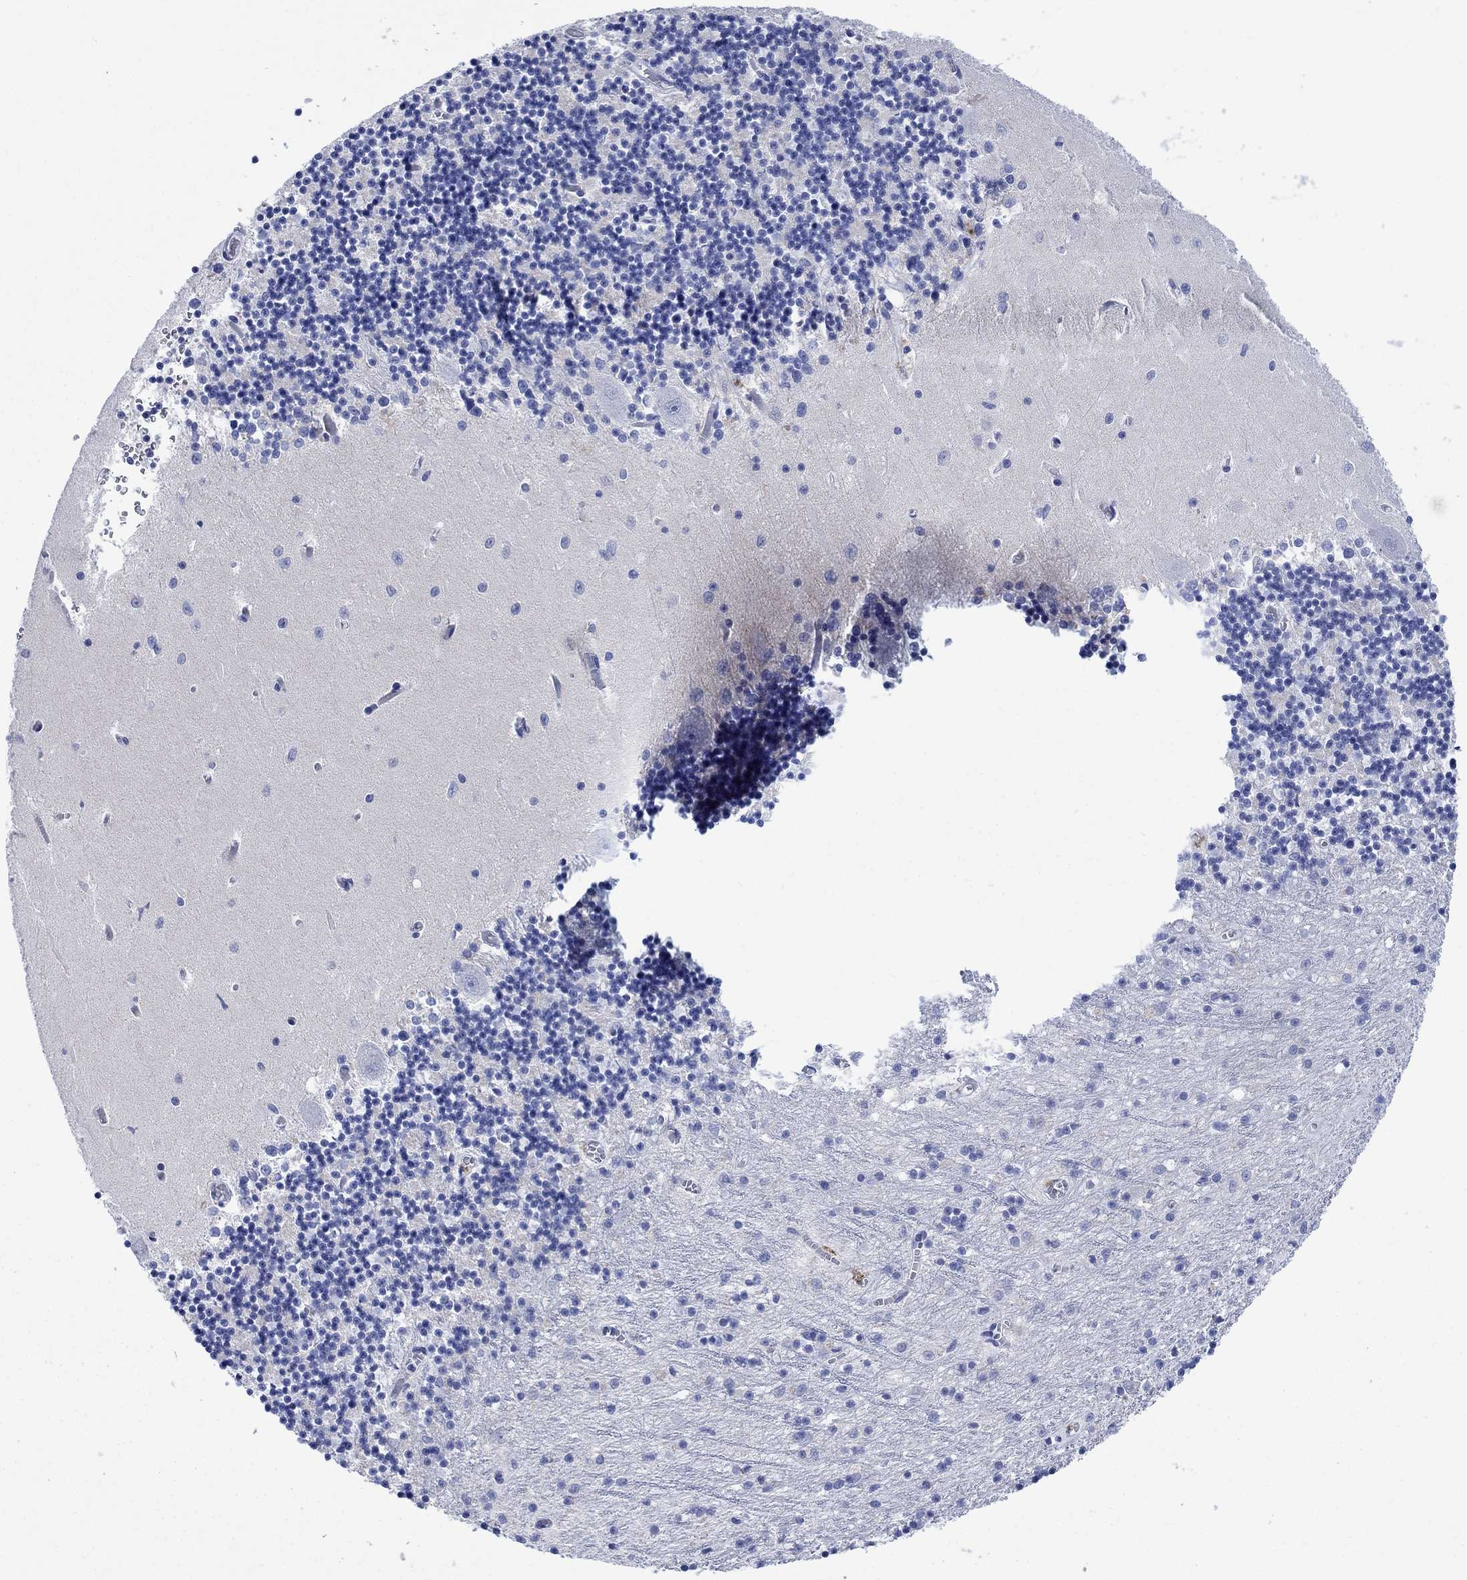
{"staining": {"intensity": "negative", "quantity": "none", "location": "none"}, "tissue": "cerebellum", "cell_type": "Cells in granular layer", "image_type": "normal", "snomed": [{"axis": "morphology", "description": "Normal tissue, NOS"}, {"axis": "topography", "description": "Cerebellum"}], "caption": "Immunohistochemistry histopathology image of benign cerebellum: cerebellum stained with DAB (3,3'-diaminobenzidine) exhibits no significant protein expression in cells in granular layer. (Stains: DAB (3,3'-diaminobenzidine) immunohistochemistry (IHC) with hematoxylin counter stain, Microscopy: brightfield microscopy at high magnification).", "gene": "CACNG3", "patient": {"sex": "female", "age": 64}}